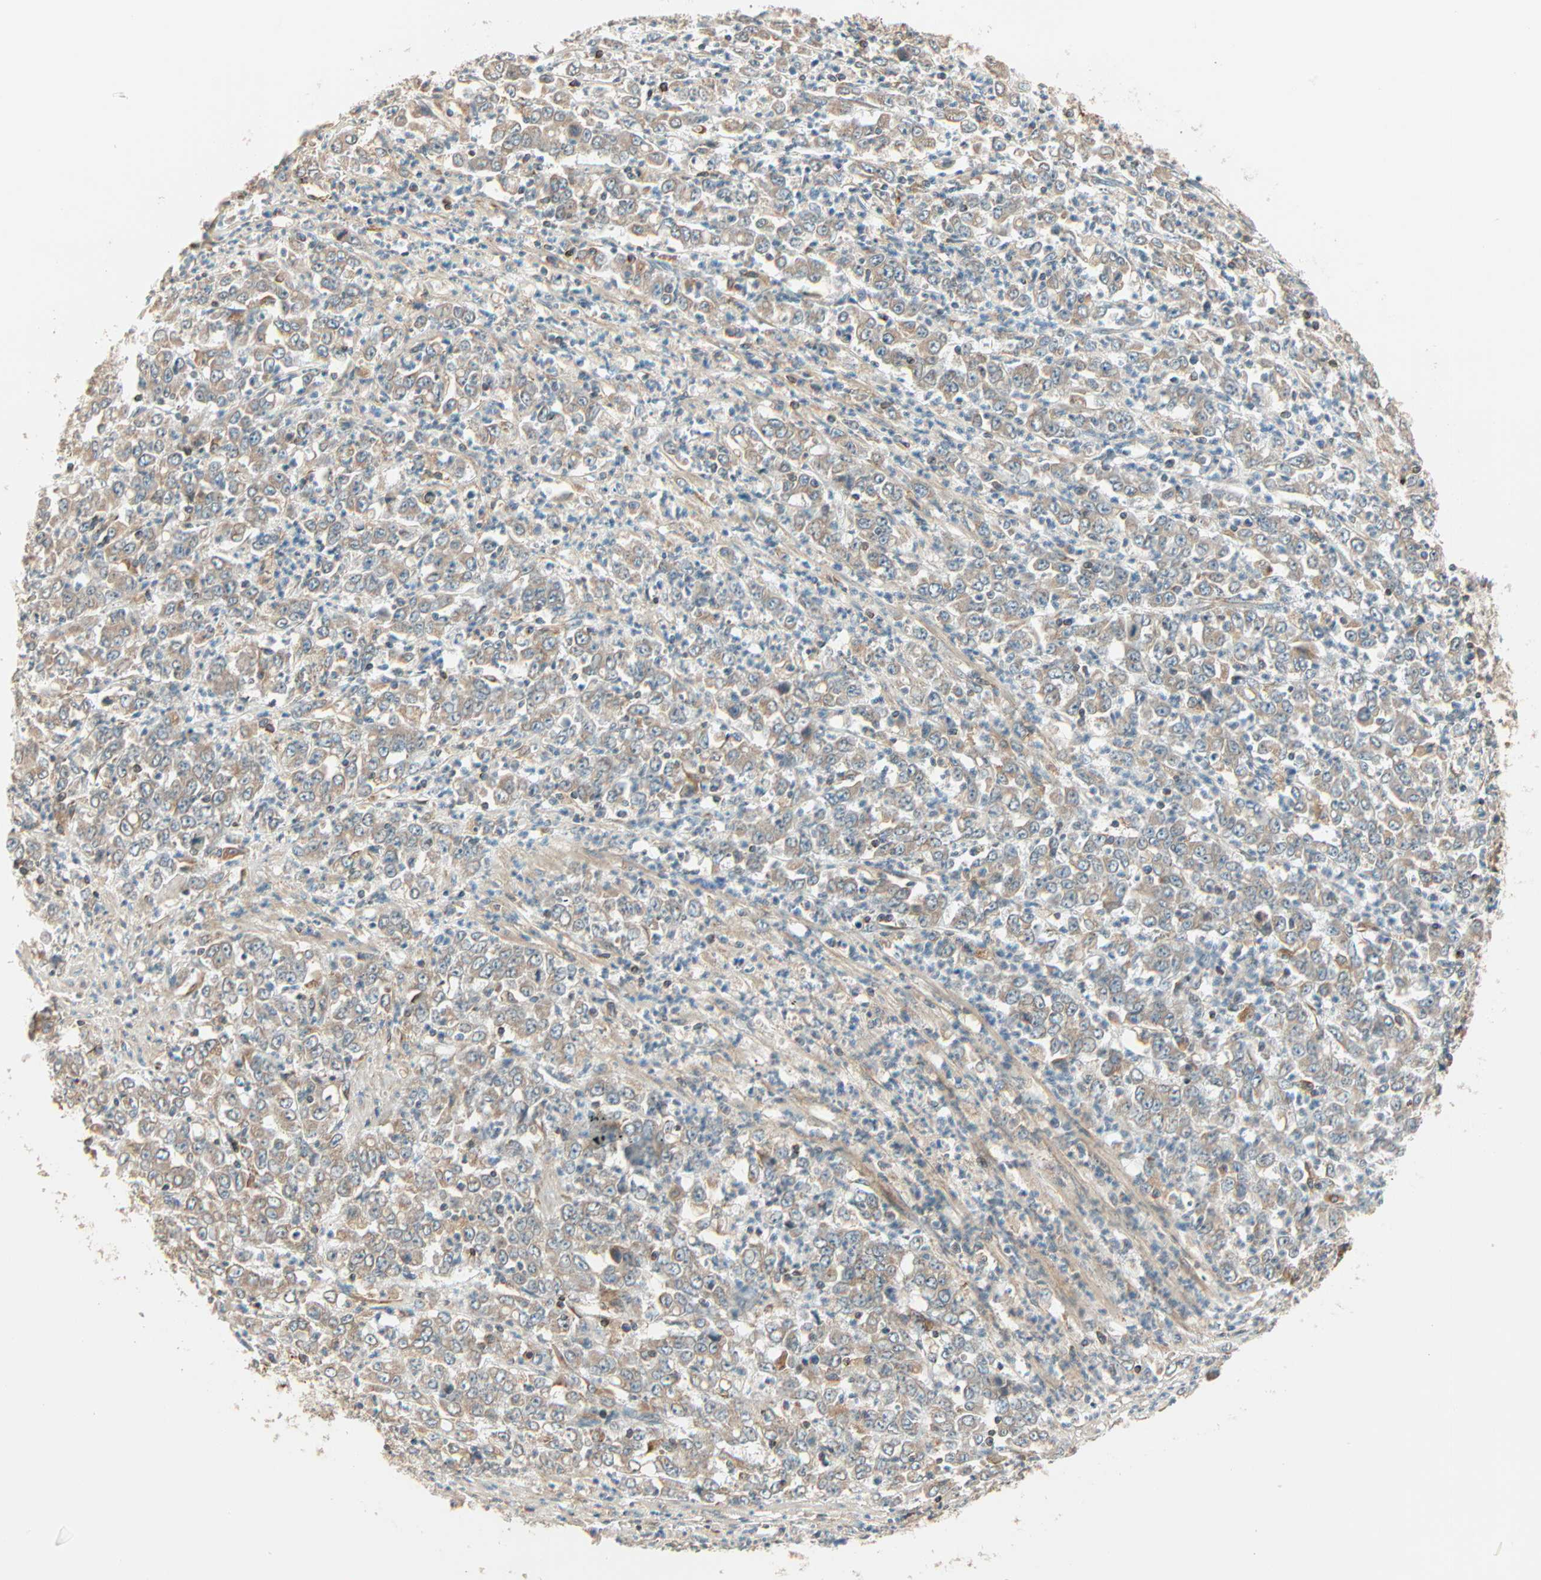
{"staining": {"intensity": "moderate", "quantity": ">75%", "location": "cytoplasmic/membranous"}, "tissue": "stomach cancer", "cell_type": "Tumor cells", "image_type": "cancer", "snomed": [{"axis": "morphology", "description": "Adenocarcinoma, NOS"}, {"axis": "topography", "description": "Stomach, lower"}], "caption": "Immunohistochemical staining of human stomach cancer demonstrates medium levels of moderate cytoplasmic/membranous staining in approximately >75% of tumor cells. (Stains: DAB (3,3'-diaminobenzidine) in brown, nuclei in blue, Microscopy: brightfield microscopy at high magnification).", "gene": "PNPLA6", "patient": {"sex": "female", "age": 71}}